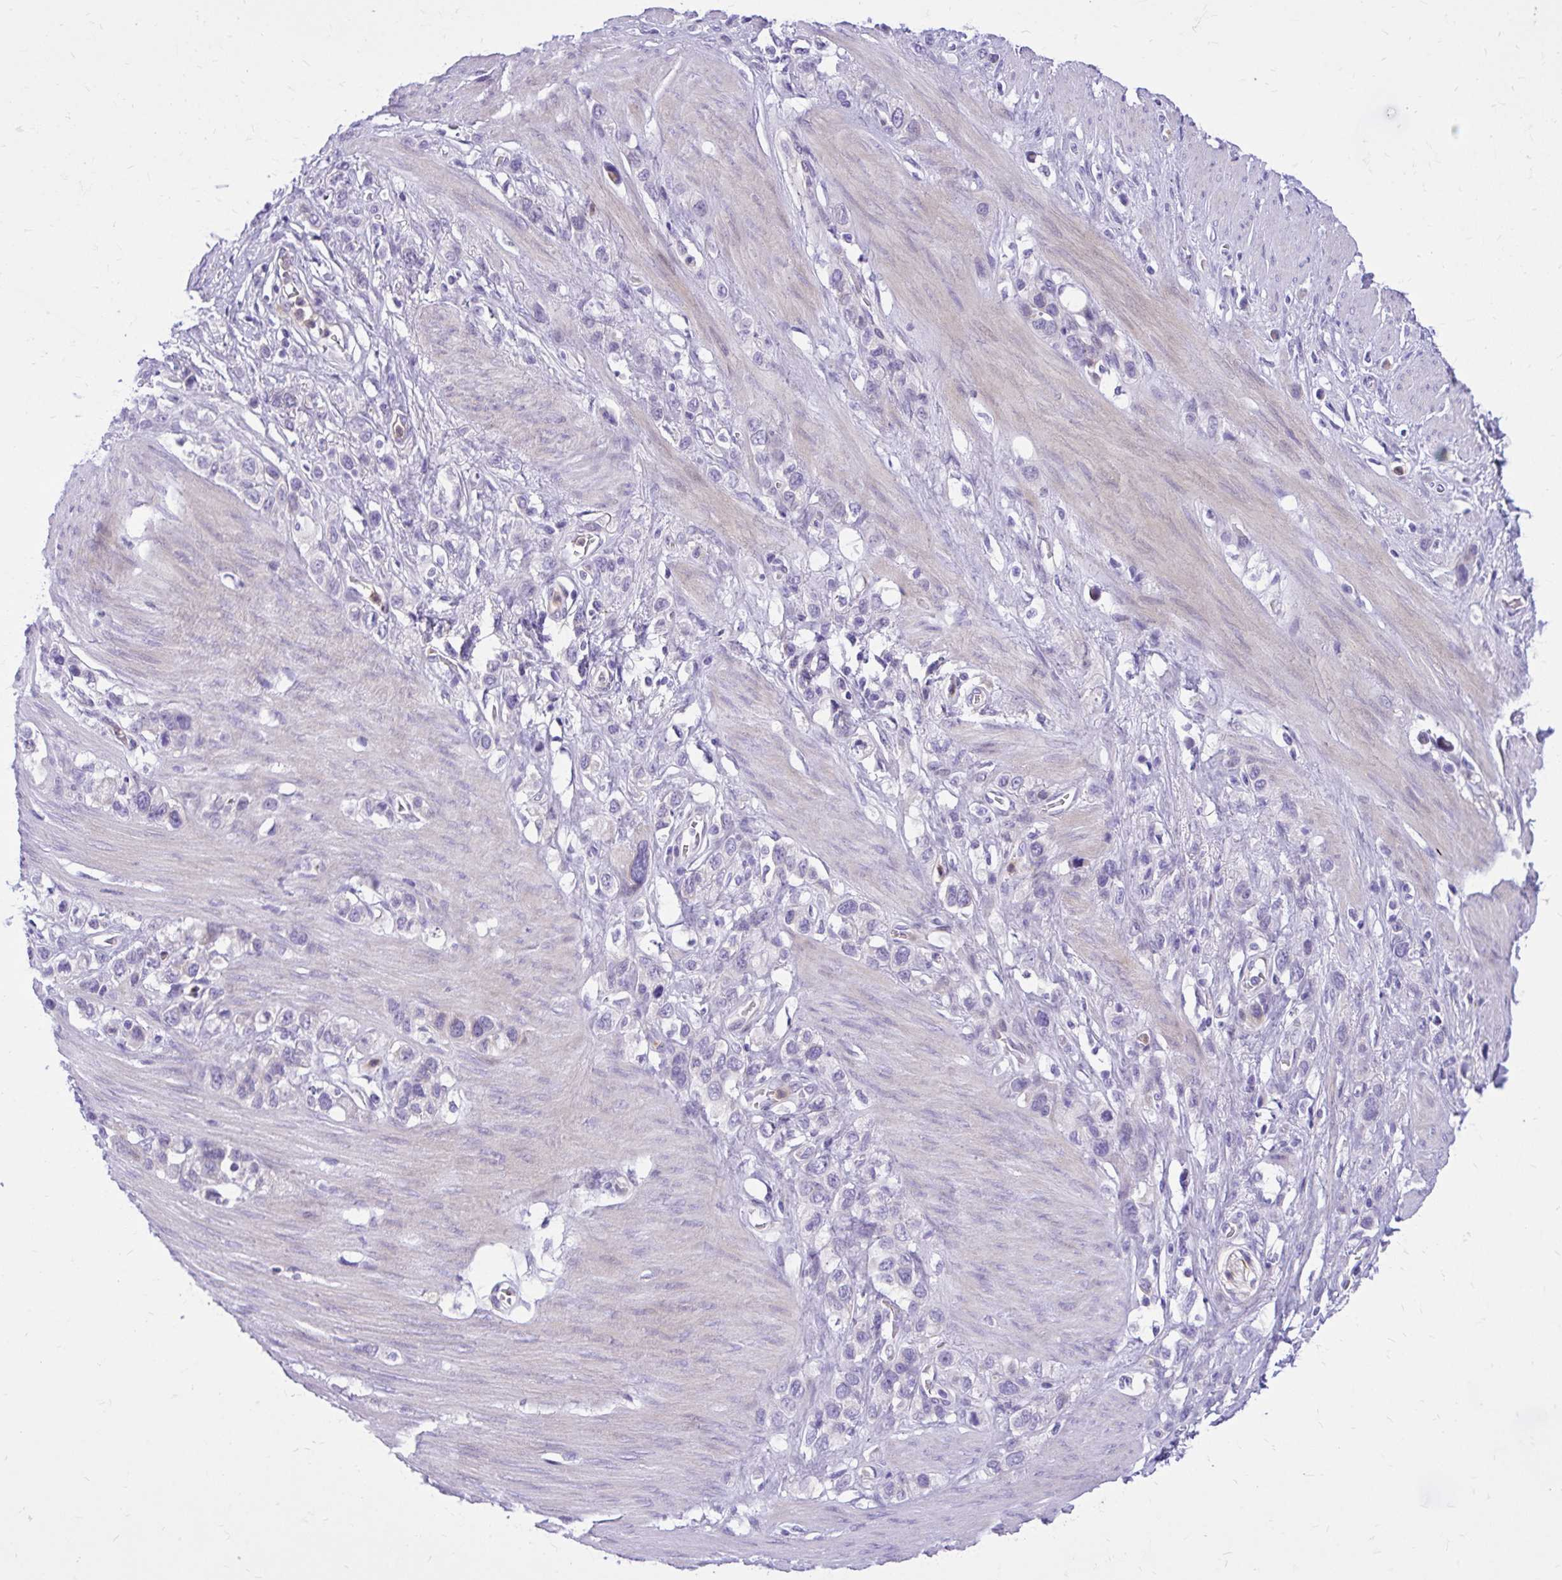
{"staining": {"intensity": "negative", "quantity": "none", "location": "none"}, "tissue": "stomach cancer", "cell_type": "Tumor cells", "image_type": "cancer", "snomed": [{"axis": "morphology", "description": "Adenocarcinoma, NOS"}, {"axis": "topography", "description": "Stomach"}], "caption": "Photomicrograph shows no protein expression in tumor cells of stomach cancer tissue. Nuclei are stained in blue.", "gene": "ADAMTSL1", "patient": {"sex": "female", "age": 65}}